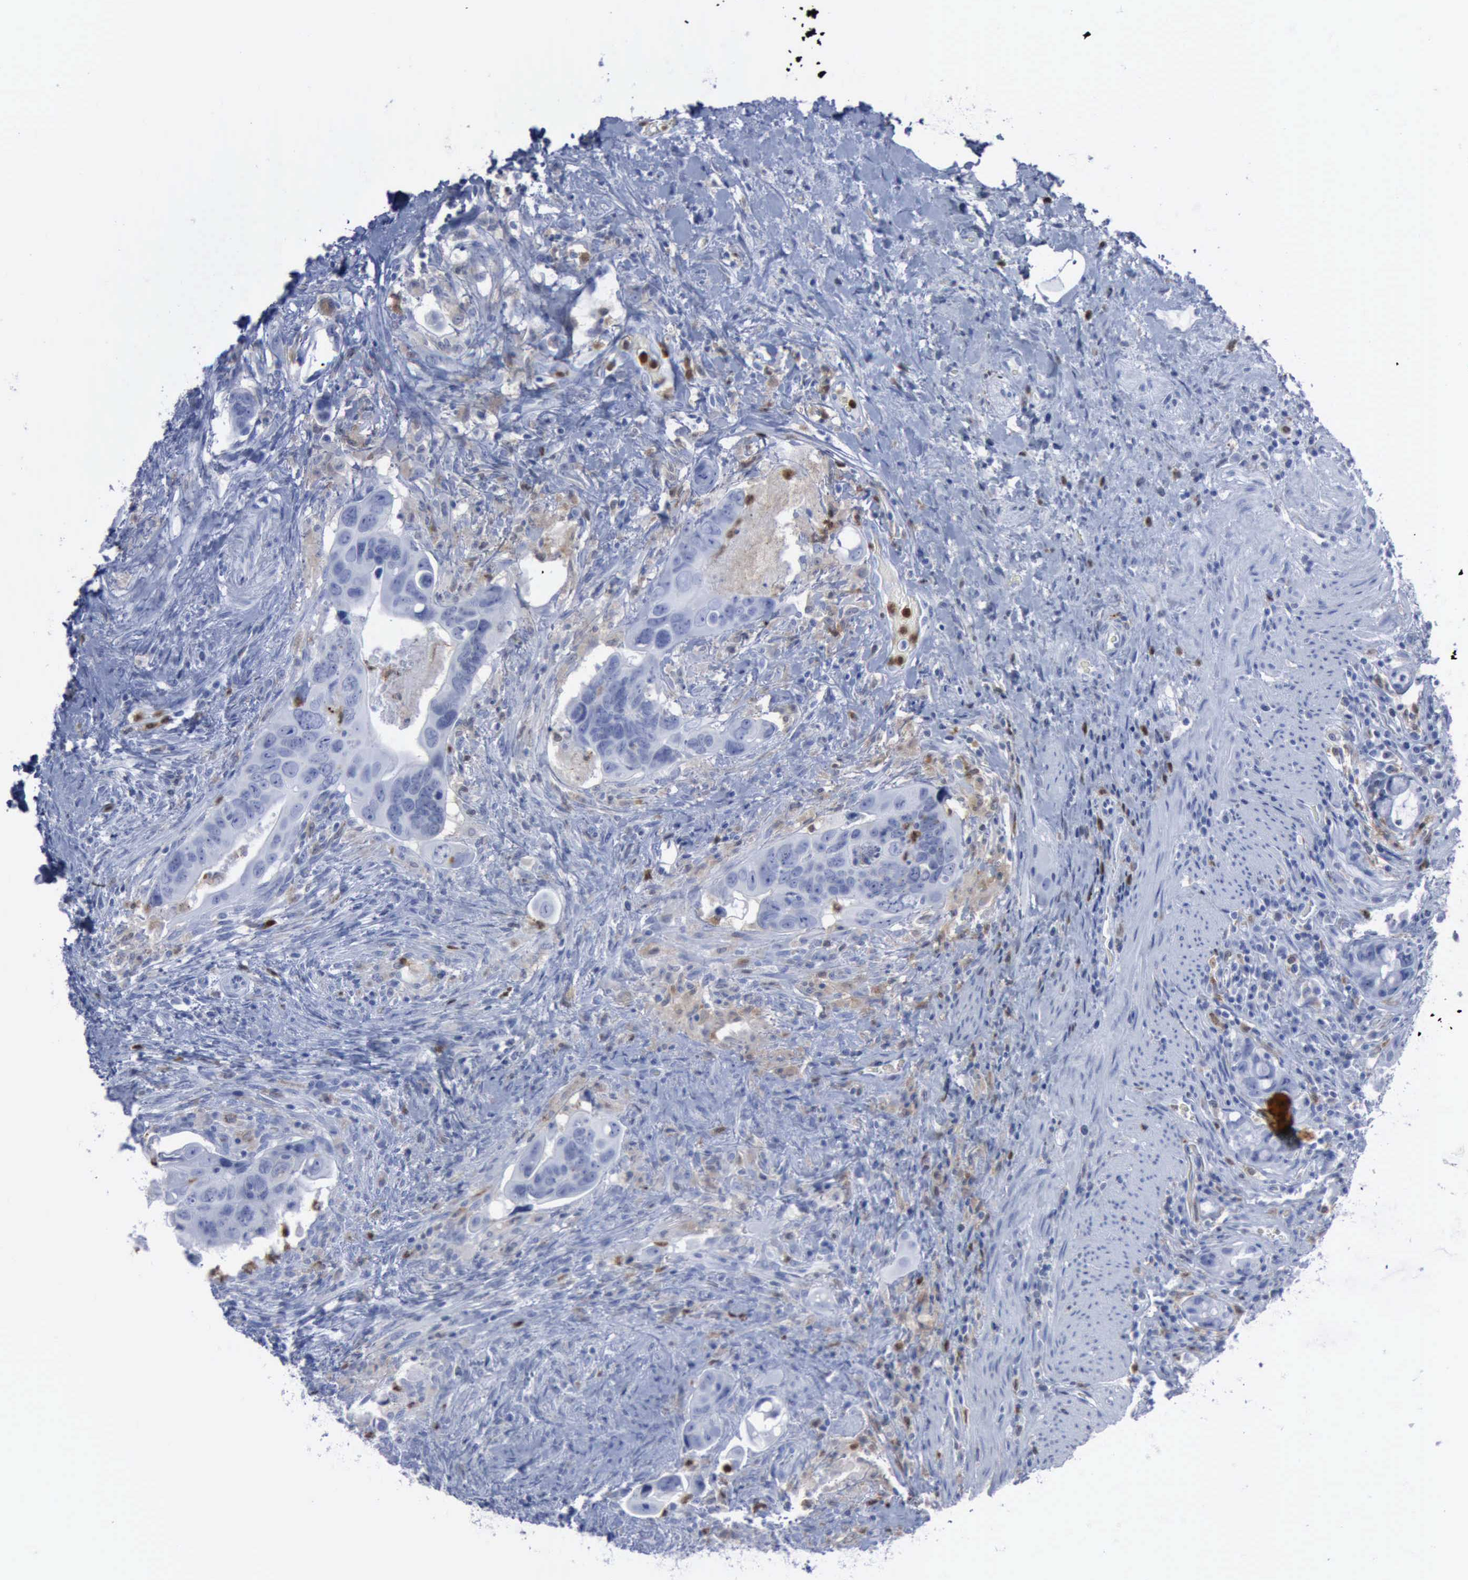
{"staining": {"intensity": "negative", "quantity": "none", "location": "none"}, "tissue": "colorectal cancer", "cell_type": "Tumor cells", "image_type": "cancer", "snomed": [{"axis": "morphology", "description": "Adenocarcinoma, NOS"}, {"axis": "topography", "description": "Rectum"}], "caption": "Tumor cells show no significant staining in adenocarcinoma (colorectal).", "gene": "CSTA", "patient": {"sex": "male", "age": 53}}